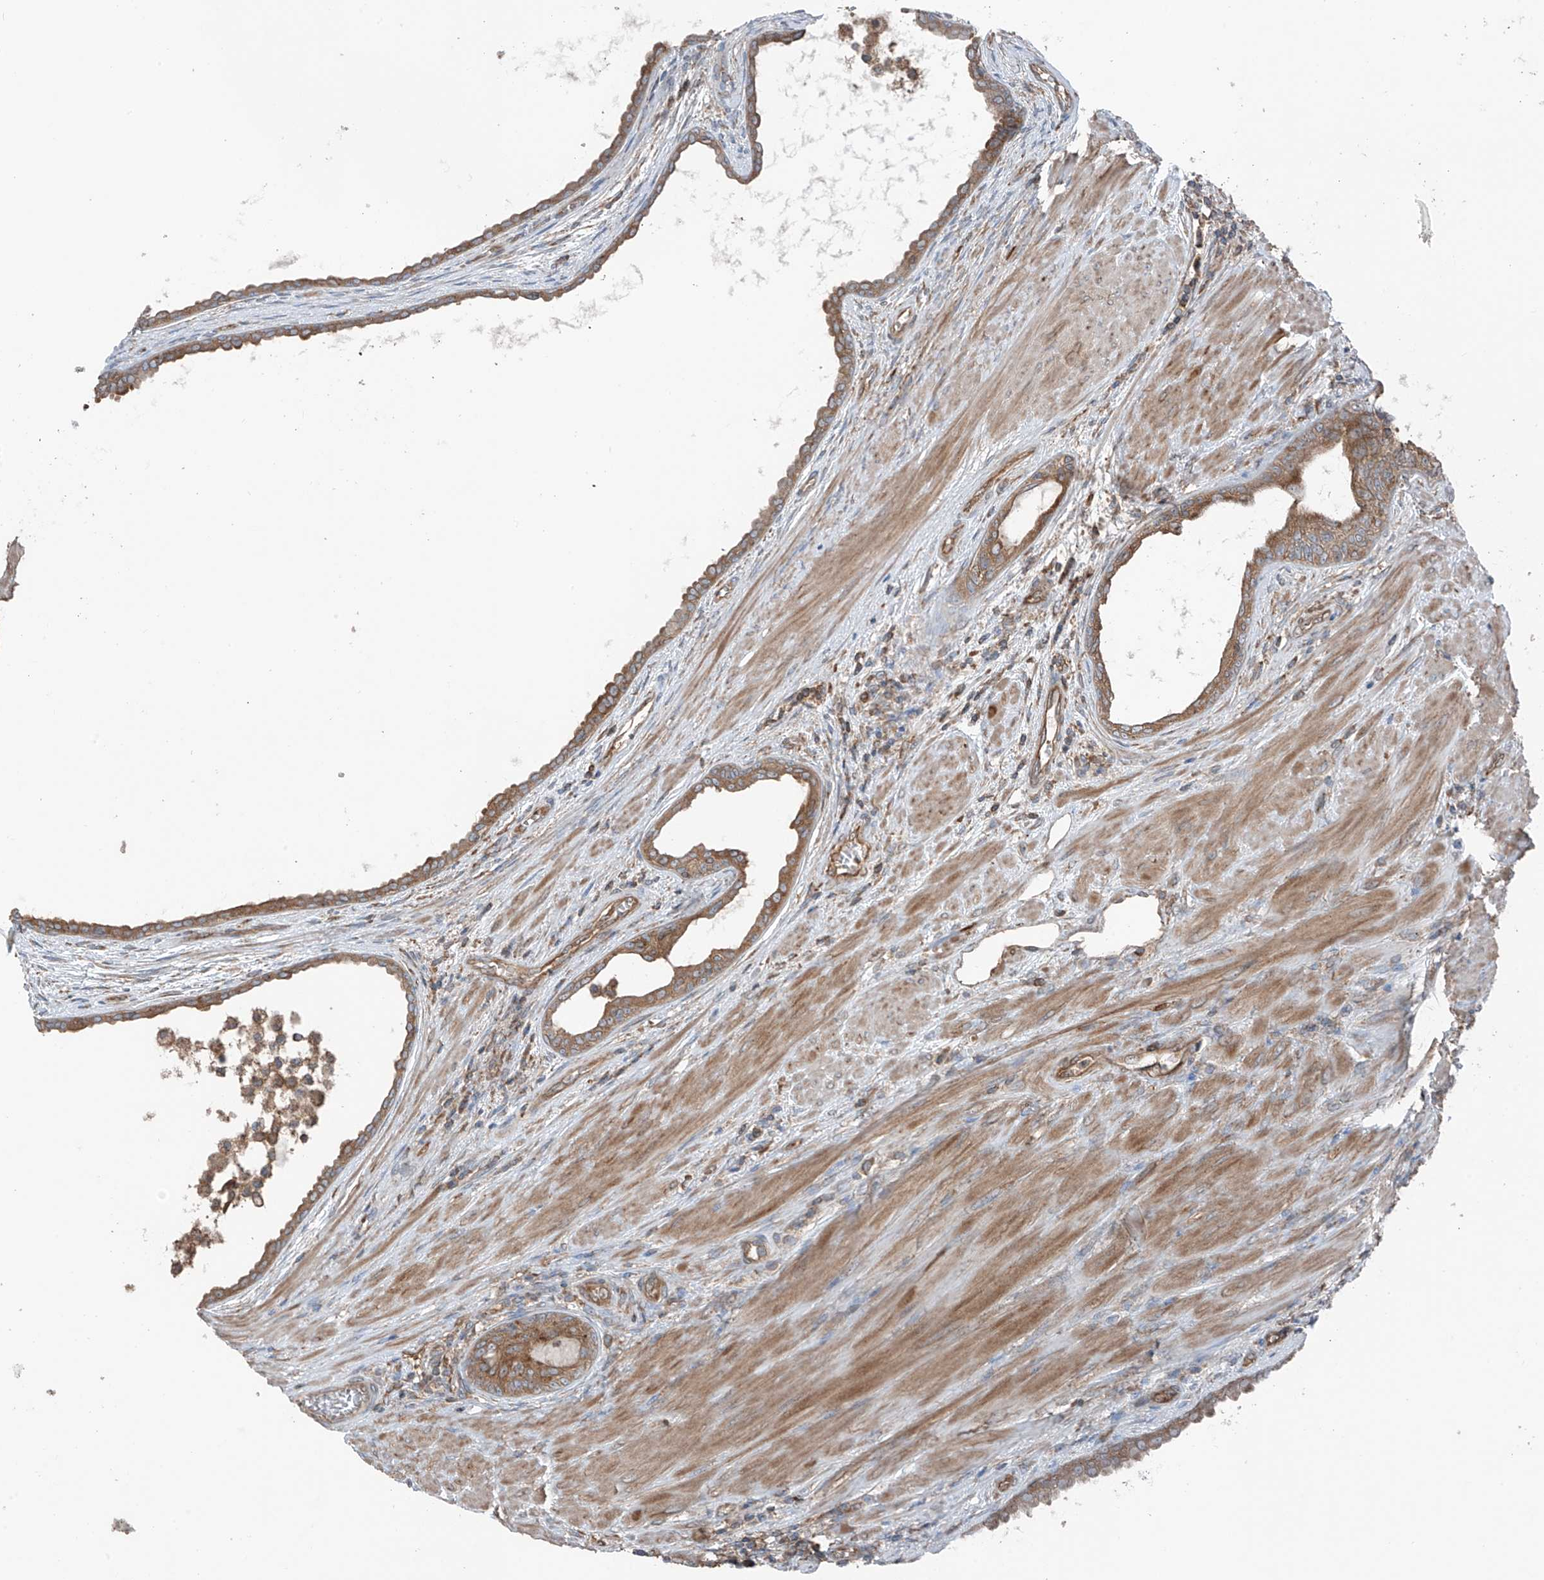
{"staining": {"intensity": "moderate", "quantity": ">75%", "location": "cytoplasmic/membranous"}, "tissue": "prostate cancer", "cell_type": "Tumor cells", "image_type": "cancer", "snomed": [{"axis": "morphology", "description": "Normal tissue, NOS"}, {"axis": "morphology", "description": "Adenocarcinoma, Low grade"}, {"axis": "topography", "description": "Prostate"}, {"axis": "topography", "description": "Peripheral nerve tissue"}], "caption": "Human prostate cancer (low-grade adenocarcinoma) stained with a protein marker displays moderate staining in tumor cells.", "gene": "TXNDC9", "patient": {"sex": "male", "age": 71}}